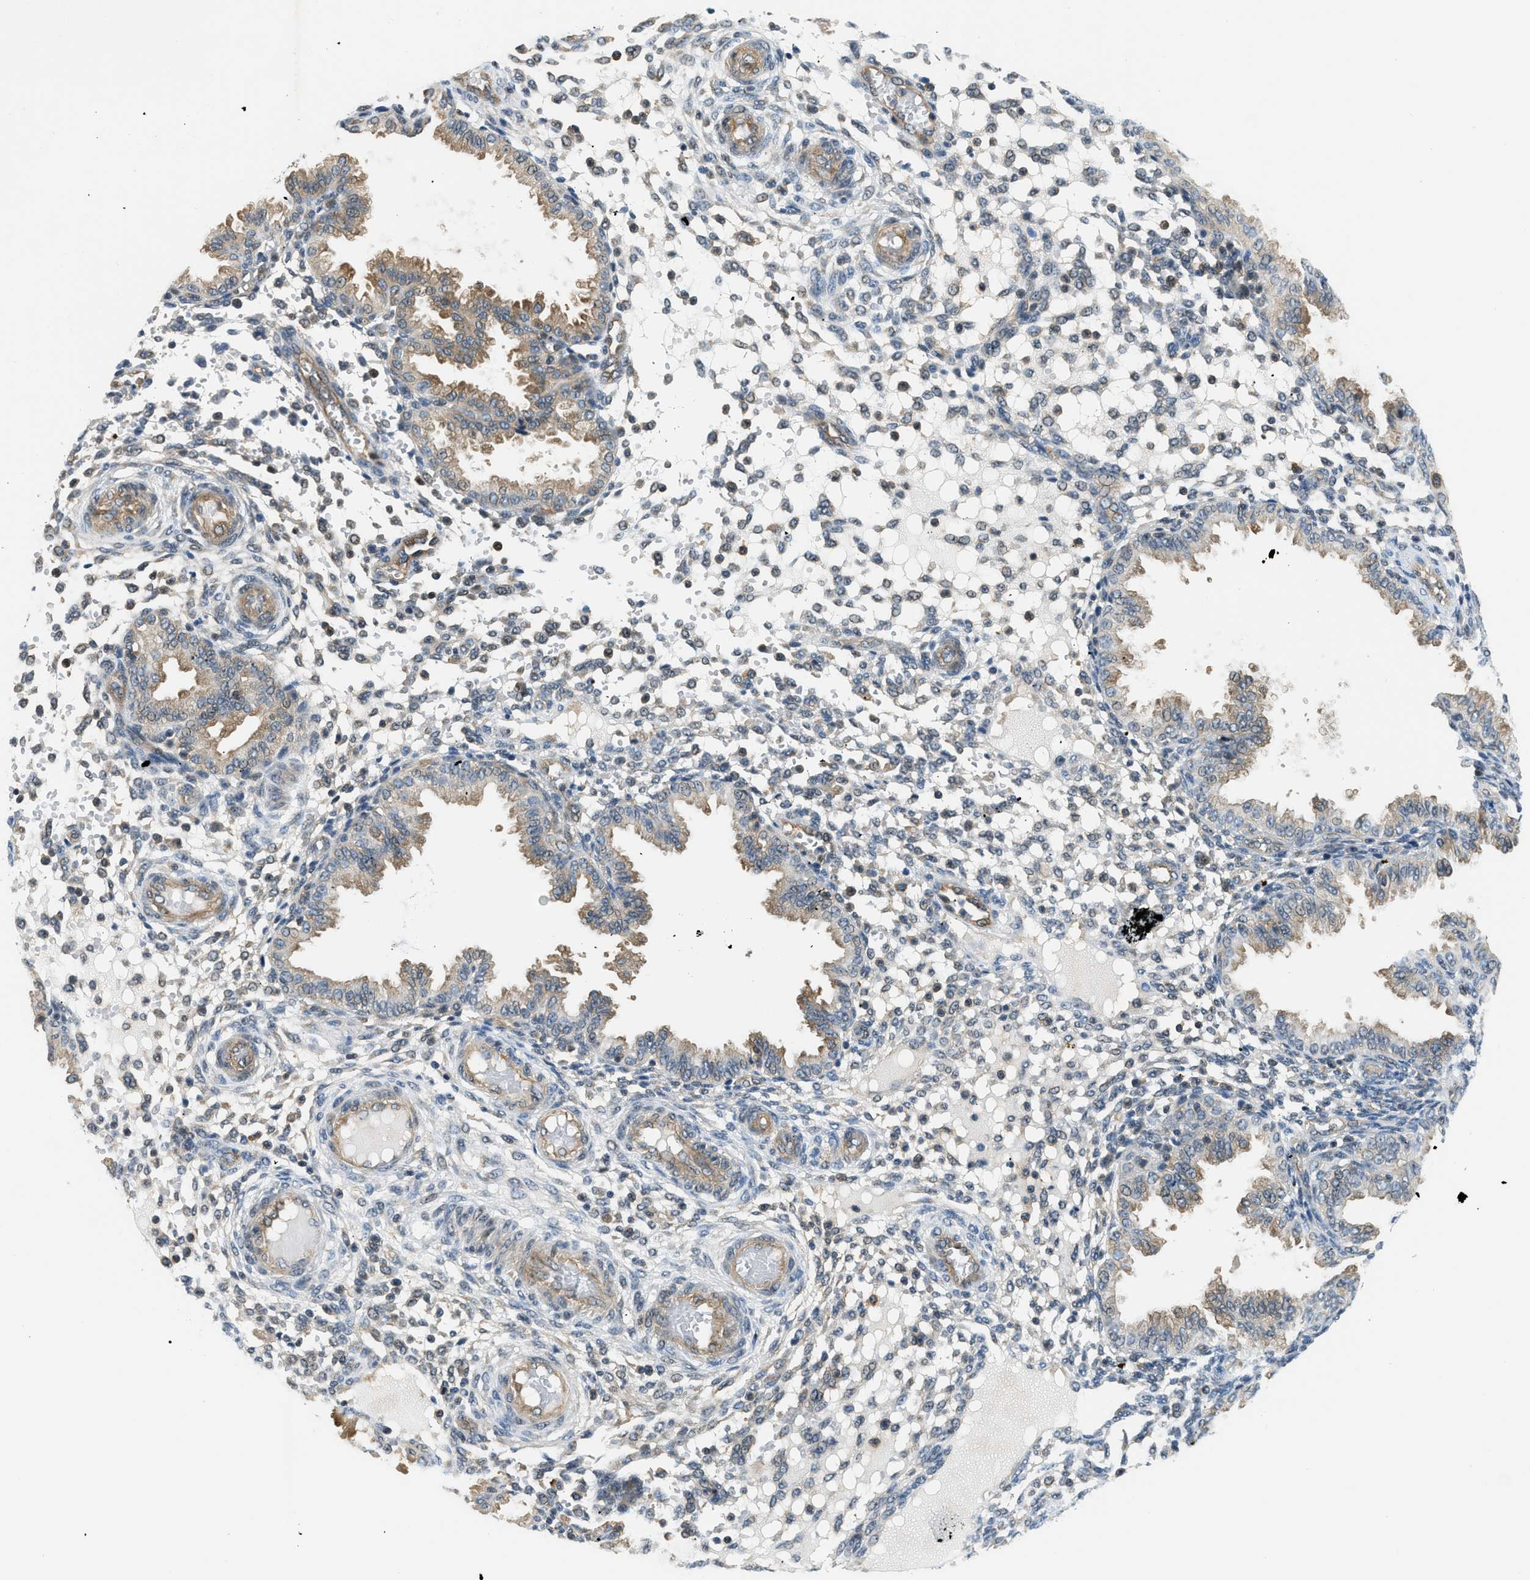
{"staining": {"intensity": "weak", "quantity": "<25%", "location": "cytoplasmic/membranous"}, "tissue": "endometrium", "cell_type": "Cells in endometrial stroma", "image_type": "normal", "snomed": [{"axis": "morphology", "description": "Normal tissue, NOS"}, {"axis": "topography", "description": "Endometrium"}], "caption": "The IHC micrograph has no significant positivity in cells in endometrial stroma of endometrium.", "gene": "CBLB", "patient": {"sex": "female", "age": 33}}